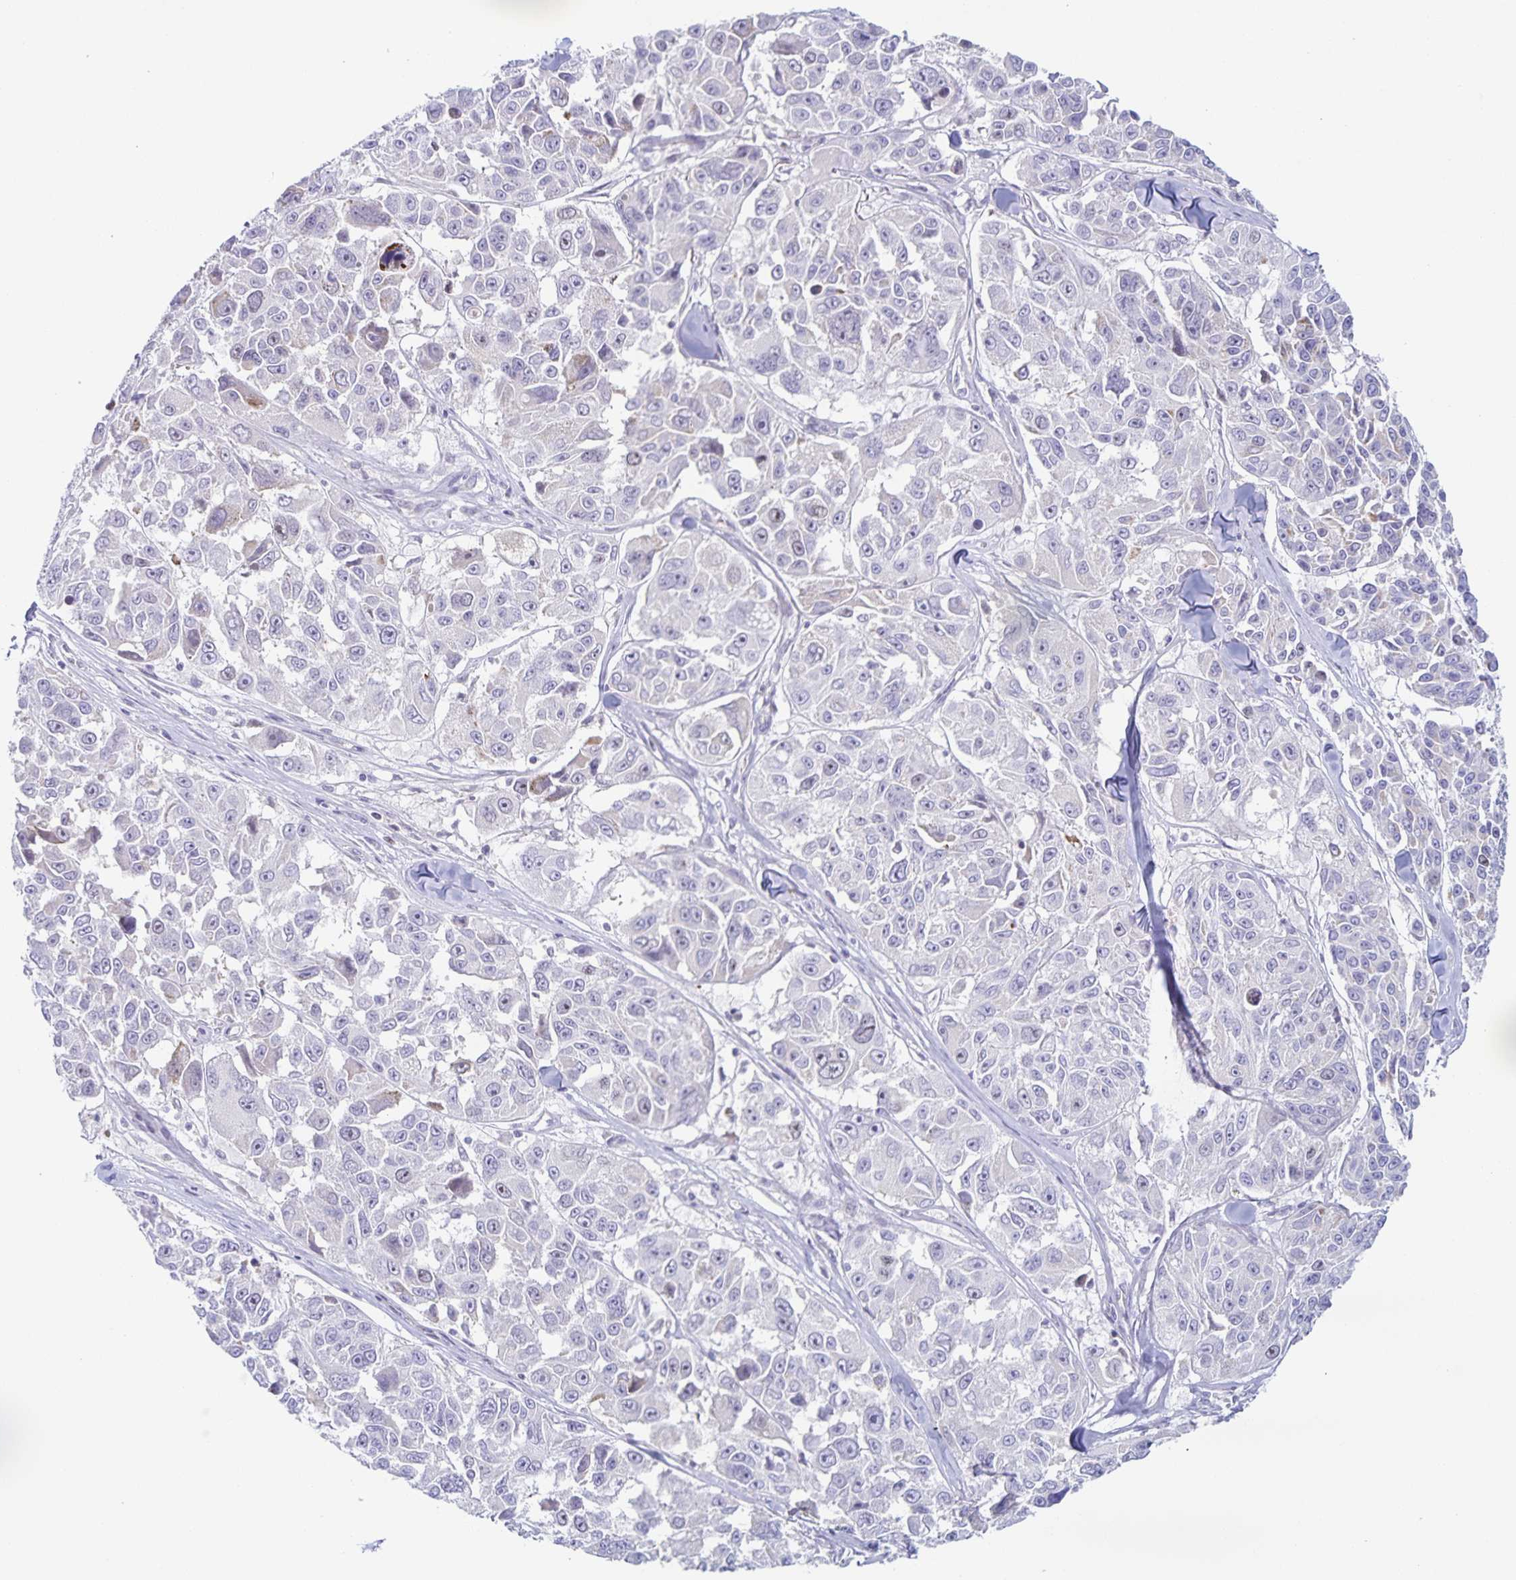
{"staining": {"intensity": "weak", "quantity": "<25%", "location": "cytoplasmic/membranous"}, "tissue": "melanoma", "cell_type": "Tumor cells", "image_type": "cancer", "snomed": [{"axis": "morphology", "description": "Malignant melanoma, NOS"}, {"axis": "topography", "description": "Skin"}], "caption": "IHC histopathology image of human malignant melanoma stained for a protein (brown), which reveals no expression in tumor cells.", "gene": "CENPH", "patient": {"sex": "female", "age": 66}}